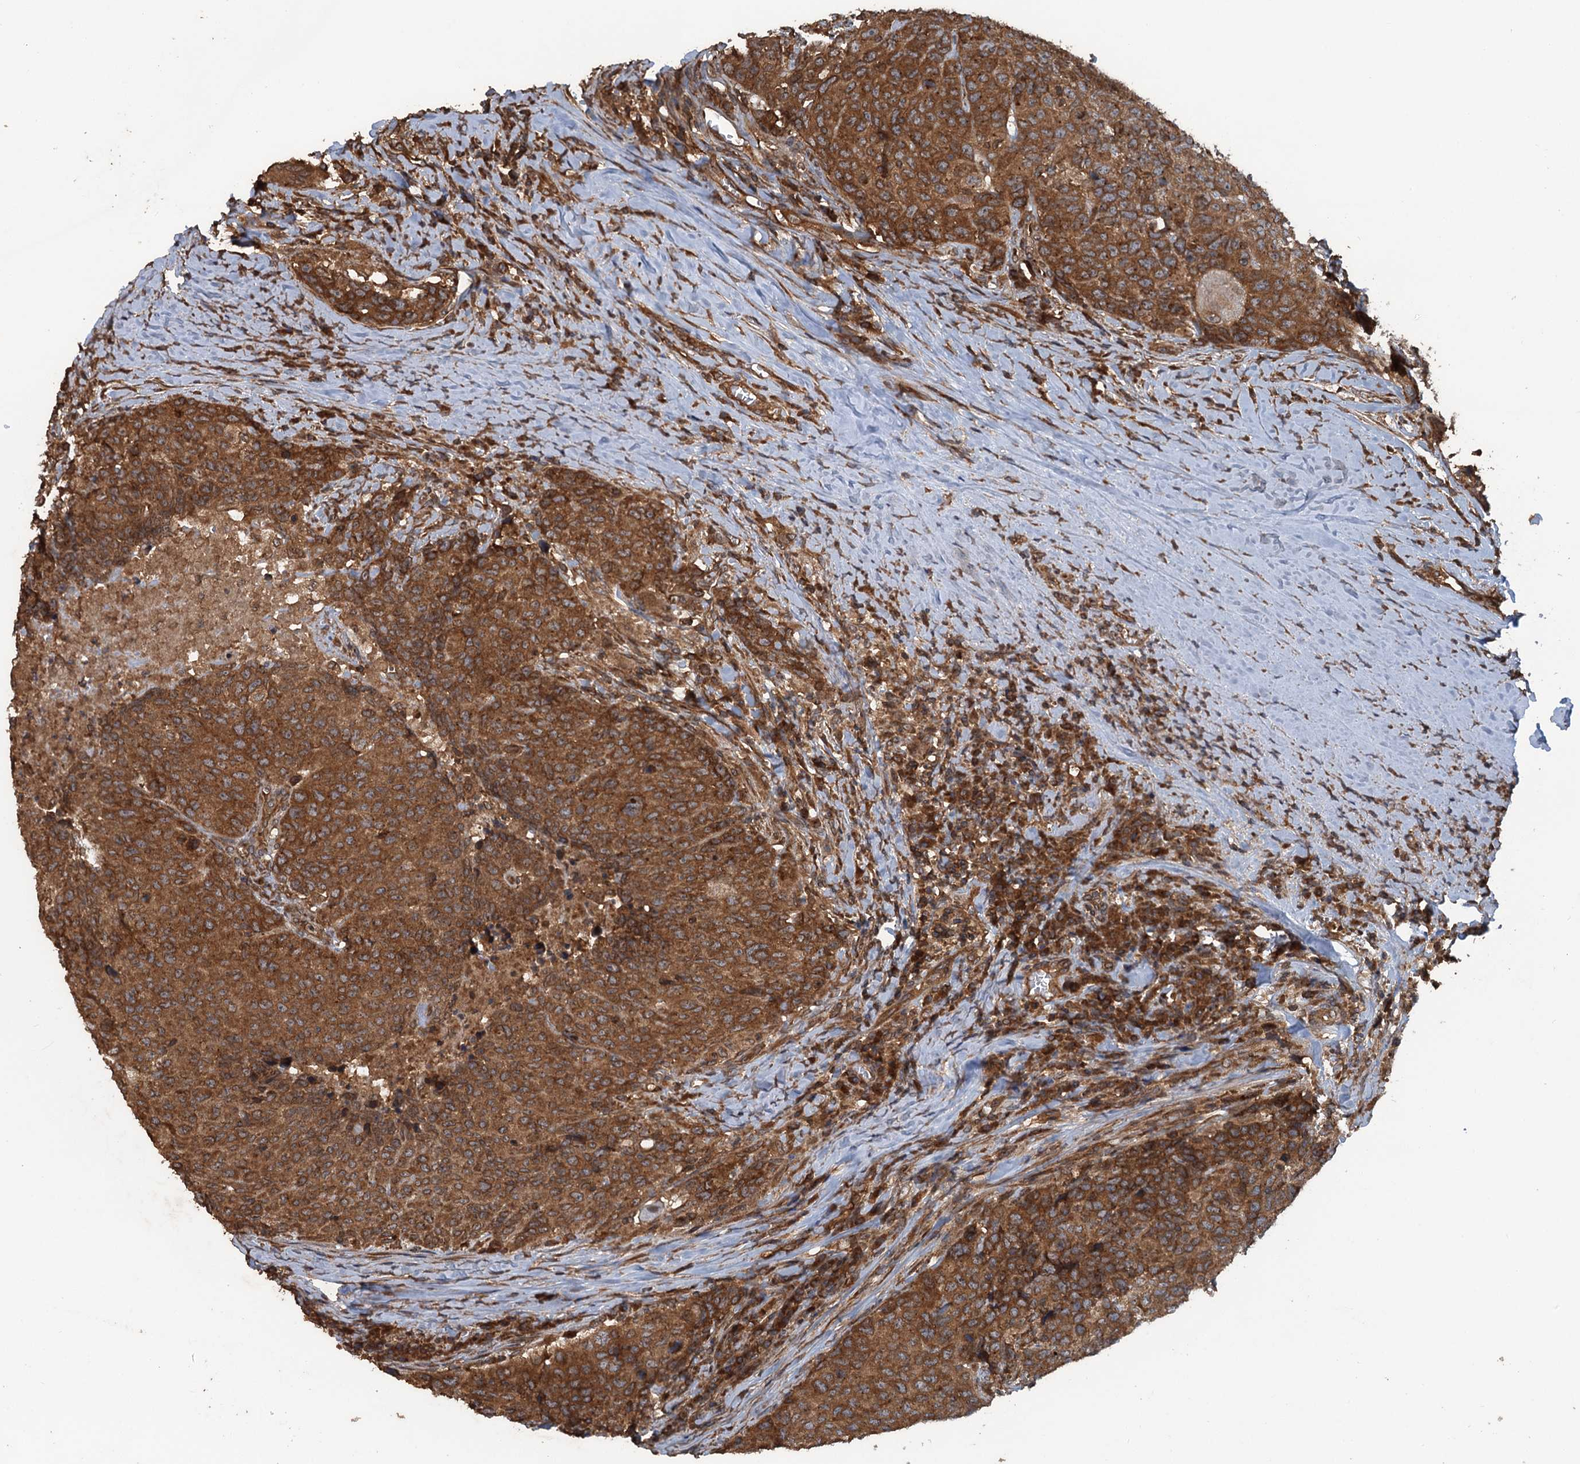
{"staining": {"intensity": "moderate", "quantity": ">75%", "location": "cytoplasmic/membranous"}, "tissue": "head and neck cancer", "cell_type": "Tumor cells", "image_type": "cancer", "snomed": [{"axis": "morphology", "description": "Squamous cell carcinoma, NOS"}, {"axis": "topography", "description": "Head-Neck"}], "caption": "Protein staining of squamous cell carcinoma (head and neck) tissue shows moderate cytoplasmic/membranous positivity in approximately >75% of tumor cells.", "gene": "GLE1", "patient": {"sex": "male", "age": 66}}